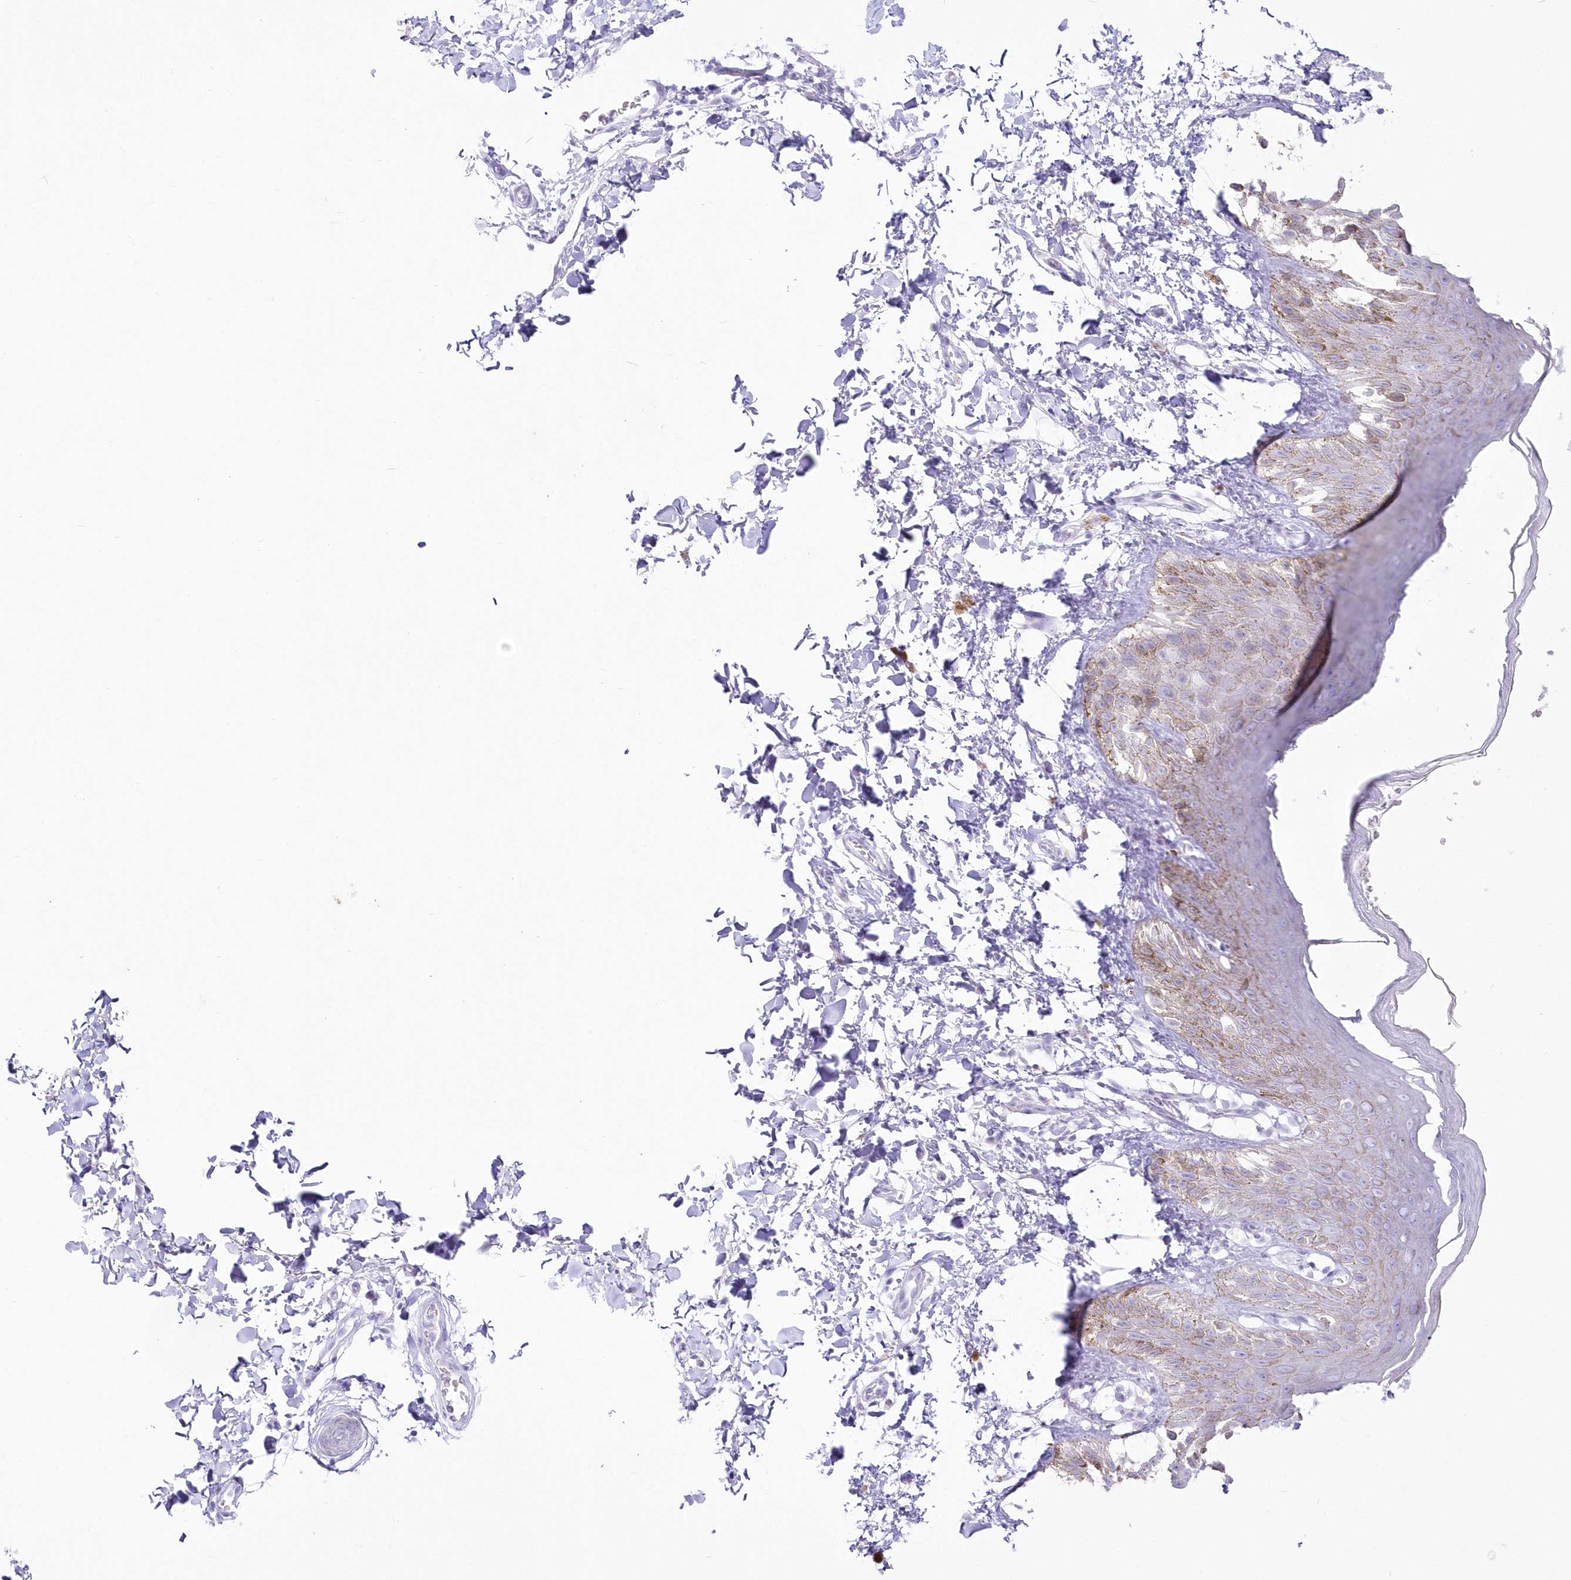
{"staining": {"intensity": "moderate", "quantity": "<25%", "location": "cytoplasmic/membranous"}, "tissue": "skin", "cell_type": "Epidermal cells", "image_type": "normal", "snomed": [{"axis": "morphology", "description": "Normal tissue, NOS"}, {"axis": "topography", "description": "Anal"}], "caption": "High-magnification brightfield microscopy of benign skin stained with DAB (3,3'-diaminobenzidine) (brown) and counterstained with hematoxylin (blue). epidermal cells exhibit moderate cytoplasmic/membranous expression is present in about<25% of cells.", "gene": "ZNF843", "patient": {"sex": "male", "age": 44}}